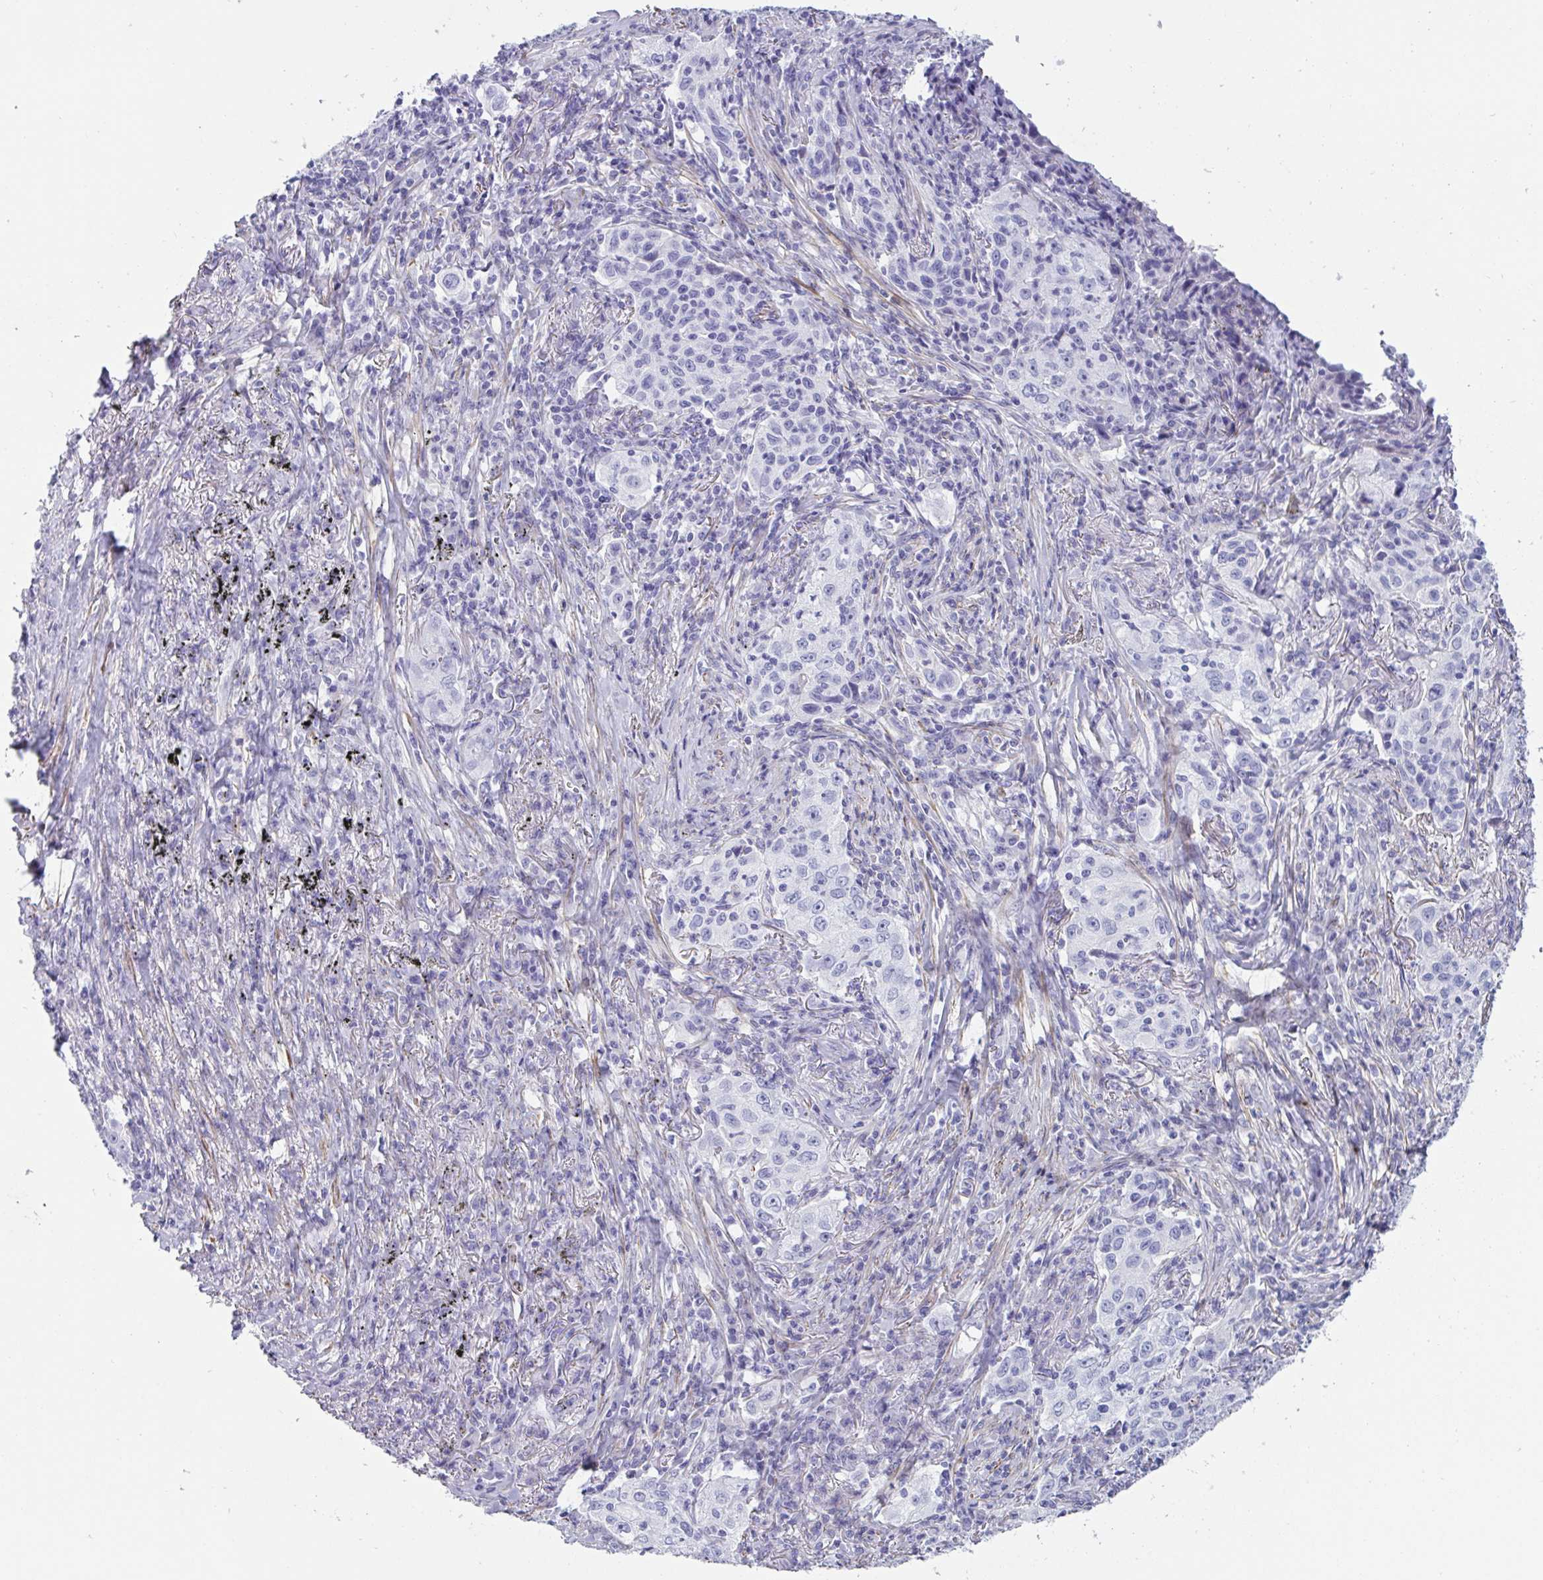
{"staining": {"intensity": "negative", "quantity": "none", "location": "none"}, "tissue": "lung cancer", "cell_type": "Tumor cells", "image_type": "cancer", "snomed": [{"axis": "morphology", "description": "Squamous cell carcinoma, NOS"}, {"axis": "topography", "description": "Lung"}], "caption": "This micrograph is of lung cancer (squamous cell carcinoma) stained with IHC to label a protein in brown with the nuclei are counter-stained blue. There is no expression in tumor cells. The staining is performed using DAB brown chromogen with nuclei counter-stained in using hematoxylin.", "gene": "OR5P3", "patient": {"sex": "male", "age": 71}}